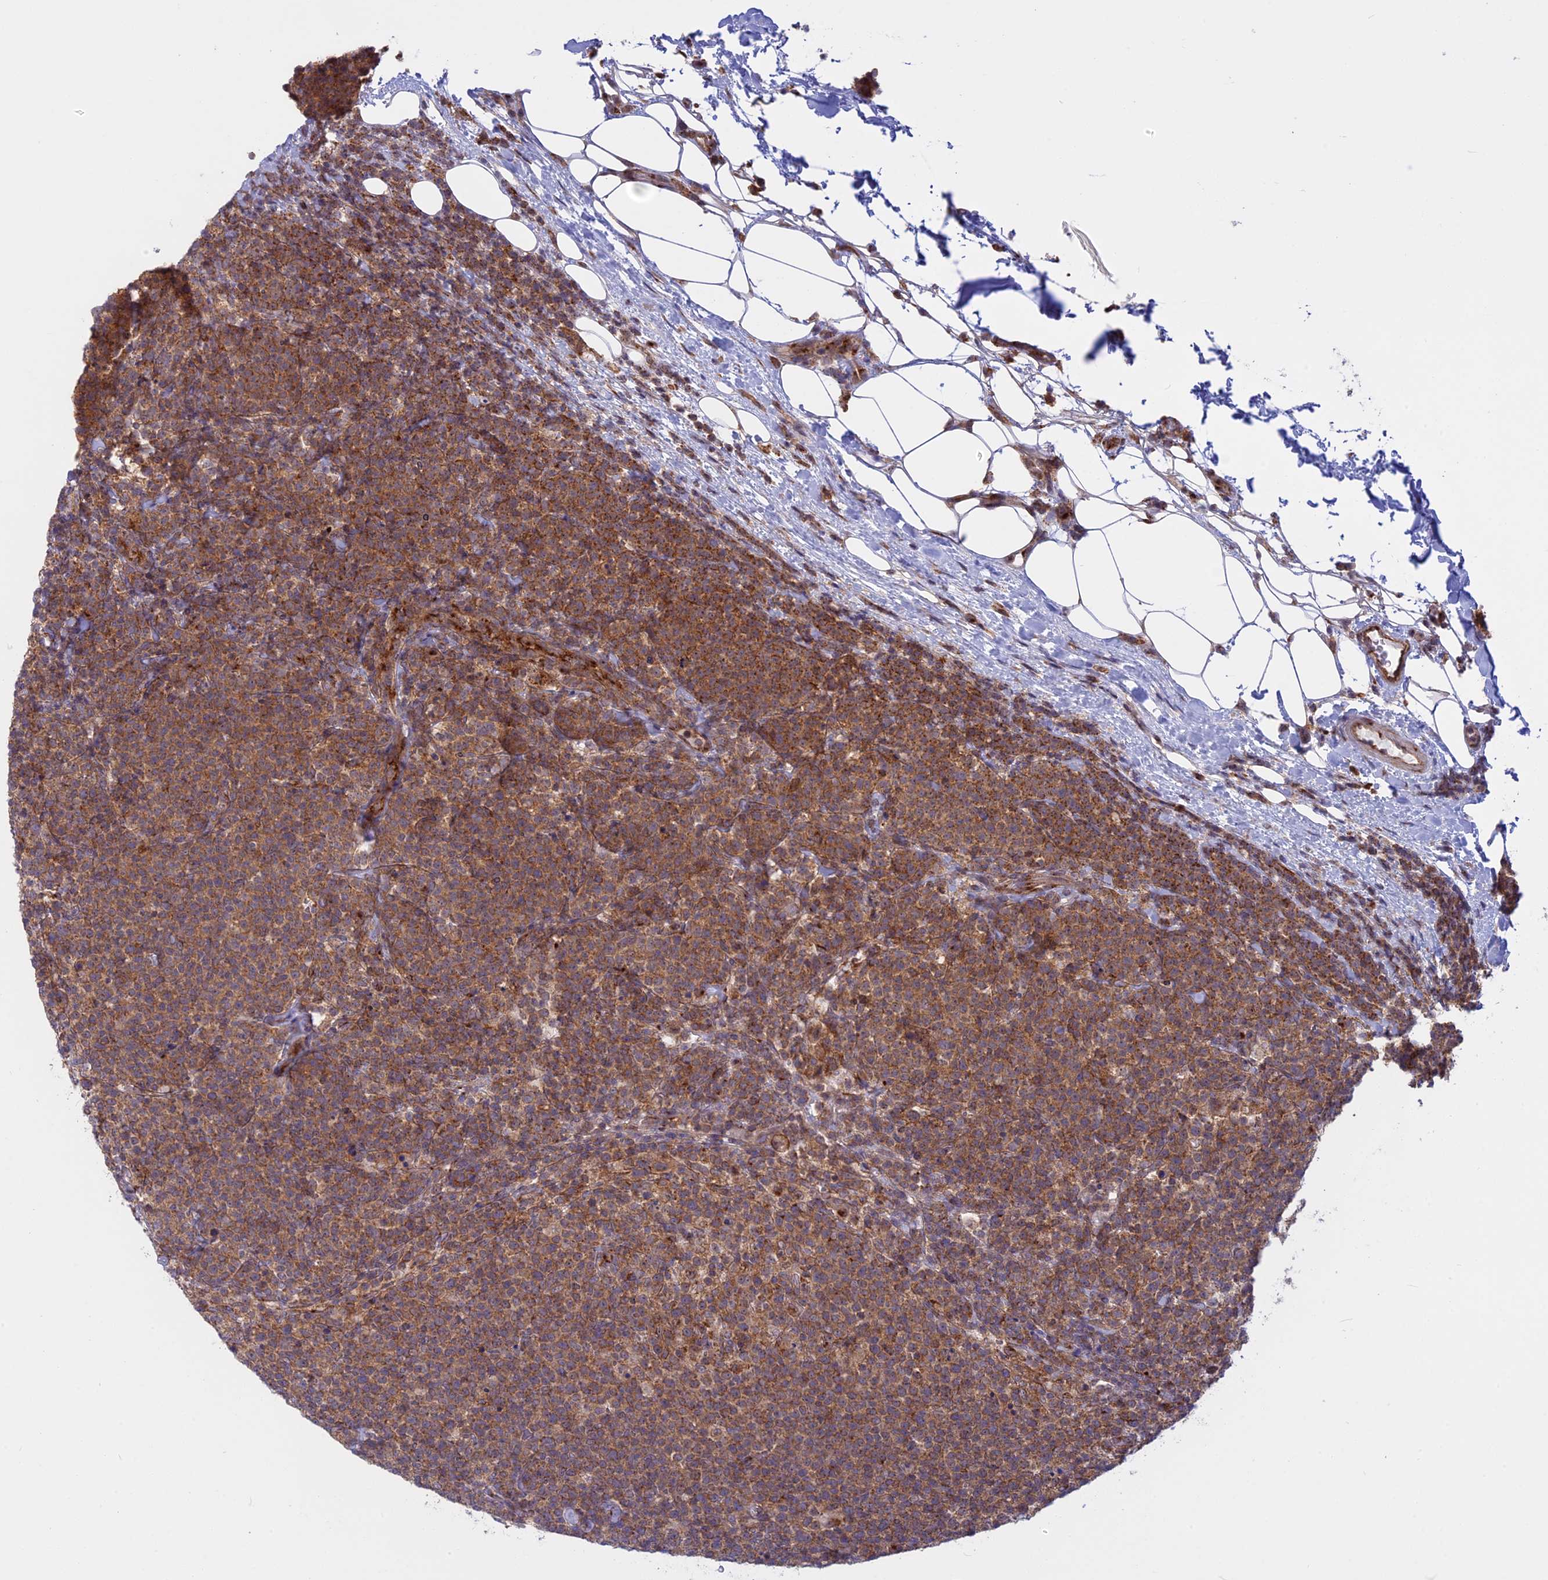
{"staining": {"intensity": "moderate", "quantity": ">75%", "location": "cytoplasmic/membranous"}, "tissue": "lymphoma", "cell_type": "Tumor cells", "image_type": "cancer", "snomed": [{"axis": "morphology", "description": "Malignant lymphoma, non-Hodgkin's type, High grade"}, {"axis": "topography", "description": "Lymph node"}], "caption": "High-grade malignant lymphoma, non-Hodgkin's type stained with DAB immunohistochemistry exhibits medium levels of moderate cytoplasmic/membranous positivity in about >75% of tumor cells. (Stains: DAB (3,3'-diaminobenzidine) in brown, nuclei in blue, Microscopy: brightfield microscopy at high magnification).", "gene": "CLINT1", "patient": {"sex": "male", "age": 61}}